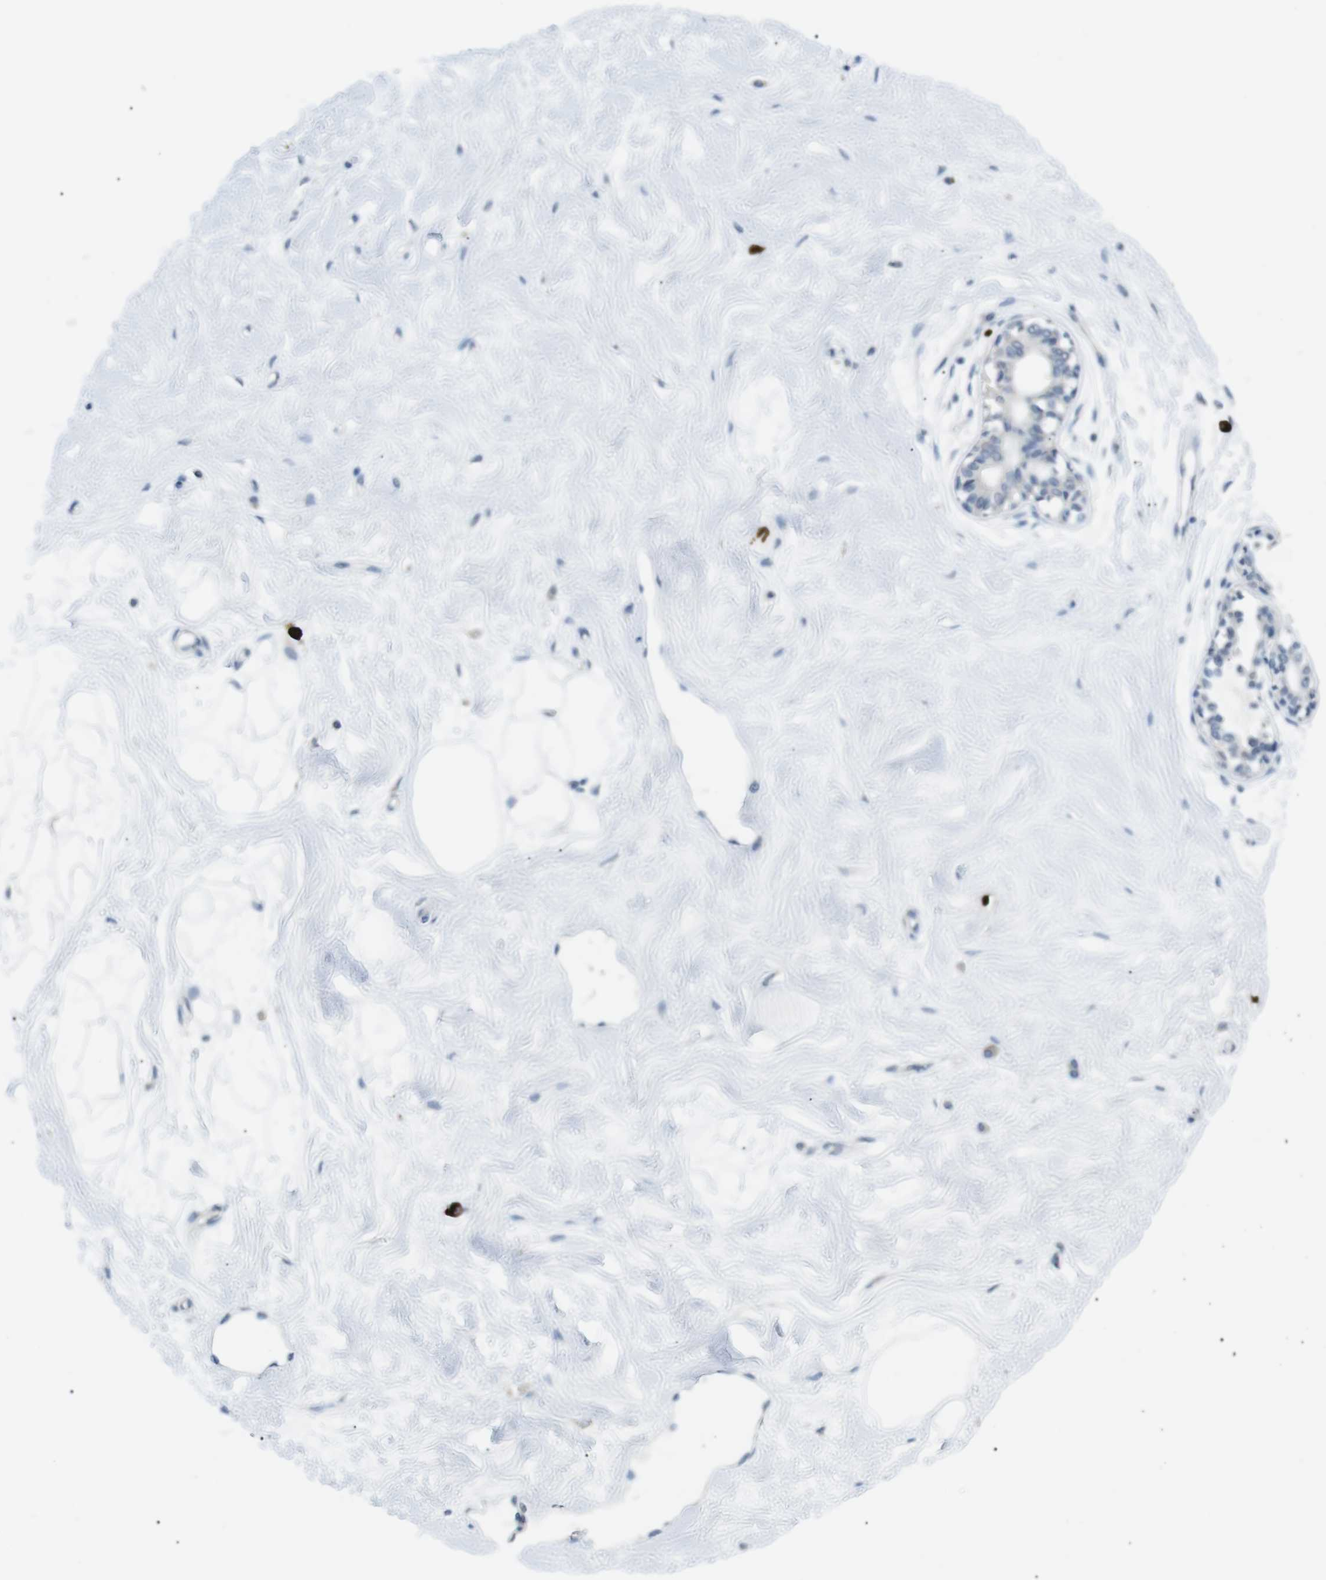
{"staining": {"intensity": "negative", "quantity": "none", "location": "none"}, "tissue": "breast", "cell_type": "Adipocytes", "image_type": "normal", "snomed": [{"axis": "morphology", "description": "Normal tissue, NOS"}, {"axis": "topography", "description": "Breast"}], "caption": "A high-resolution image shows IHC staining of unremarkable breast, which exhibits no significant expression in adipocytes. The staining is performed using DAB brown chromogen with nuclei counter-stained in using hematoxylin.", "gene": "GZMM", "patient": {"sex": "female", "age": 45}}